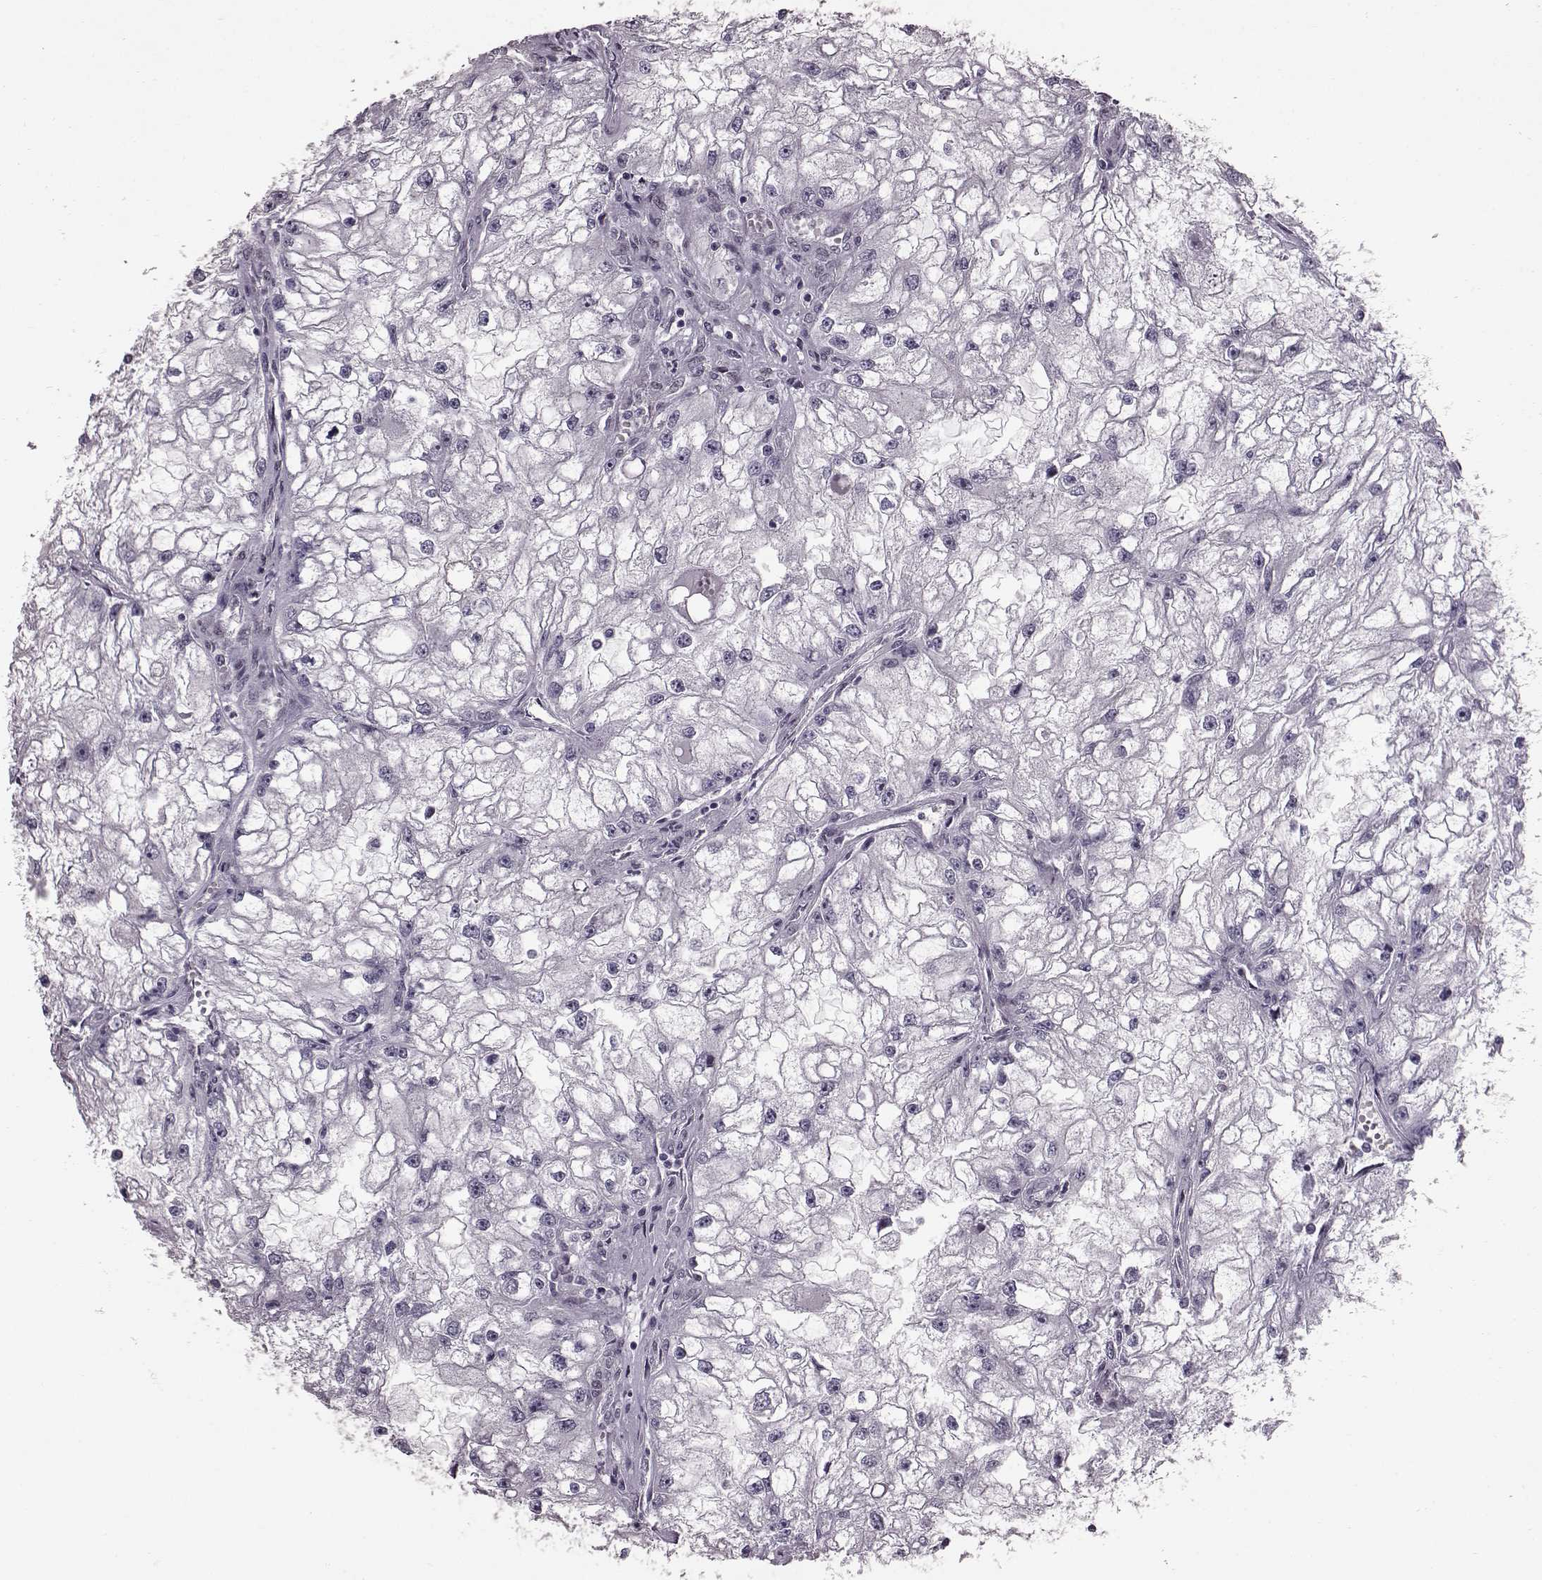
{"staining": {"intensity": "negative", "quantity": "none", "location": "none"}, "tissue": "renal cancer", "cell_type": "Tumor cells", "image_type": "cancer", "snomed": [{"axis": "morphology", "description": "Adenocarcinoma, NOS"}, {"axis": "topography", "description": "Kidney"}], "caption": "Immunohistochemistry (IHC) photomicrograph of renal adenocarcinoma stained for a protein (brown), which shows no expression in tumor cells. Brightfield microscopy of immunohistochemistry stained with DAB (brown) and hematoxylin (blue), captured at high magnification.", "gene": "TCHHL1", "patient": {"sex": "male", "age": 59}}